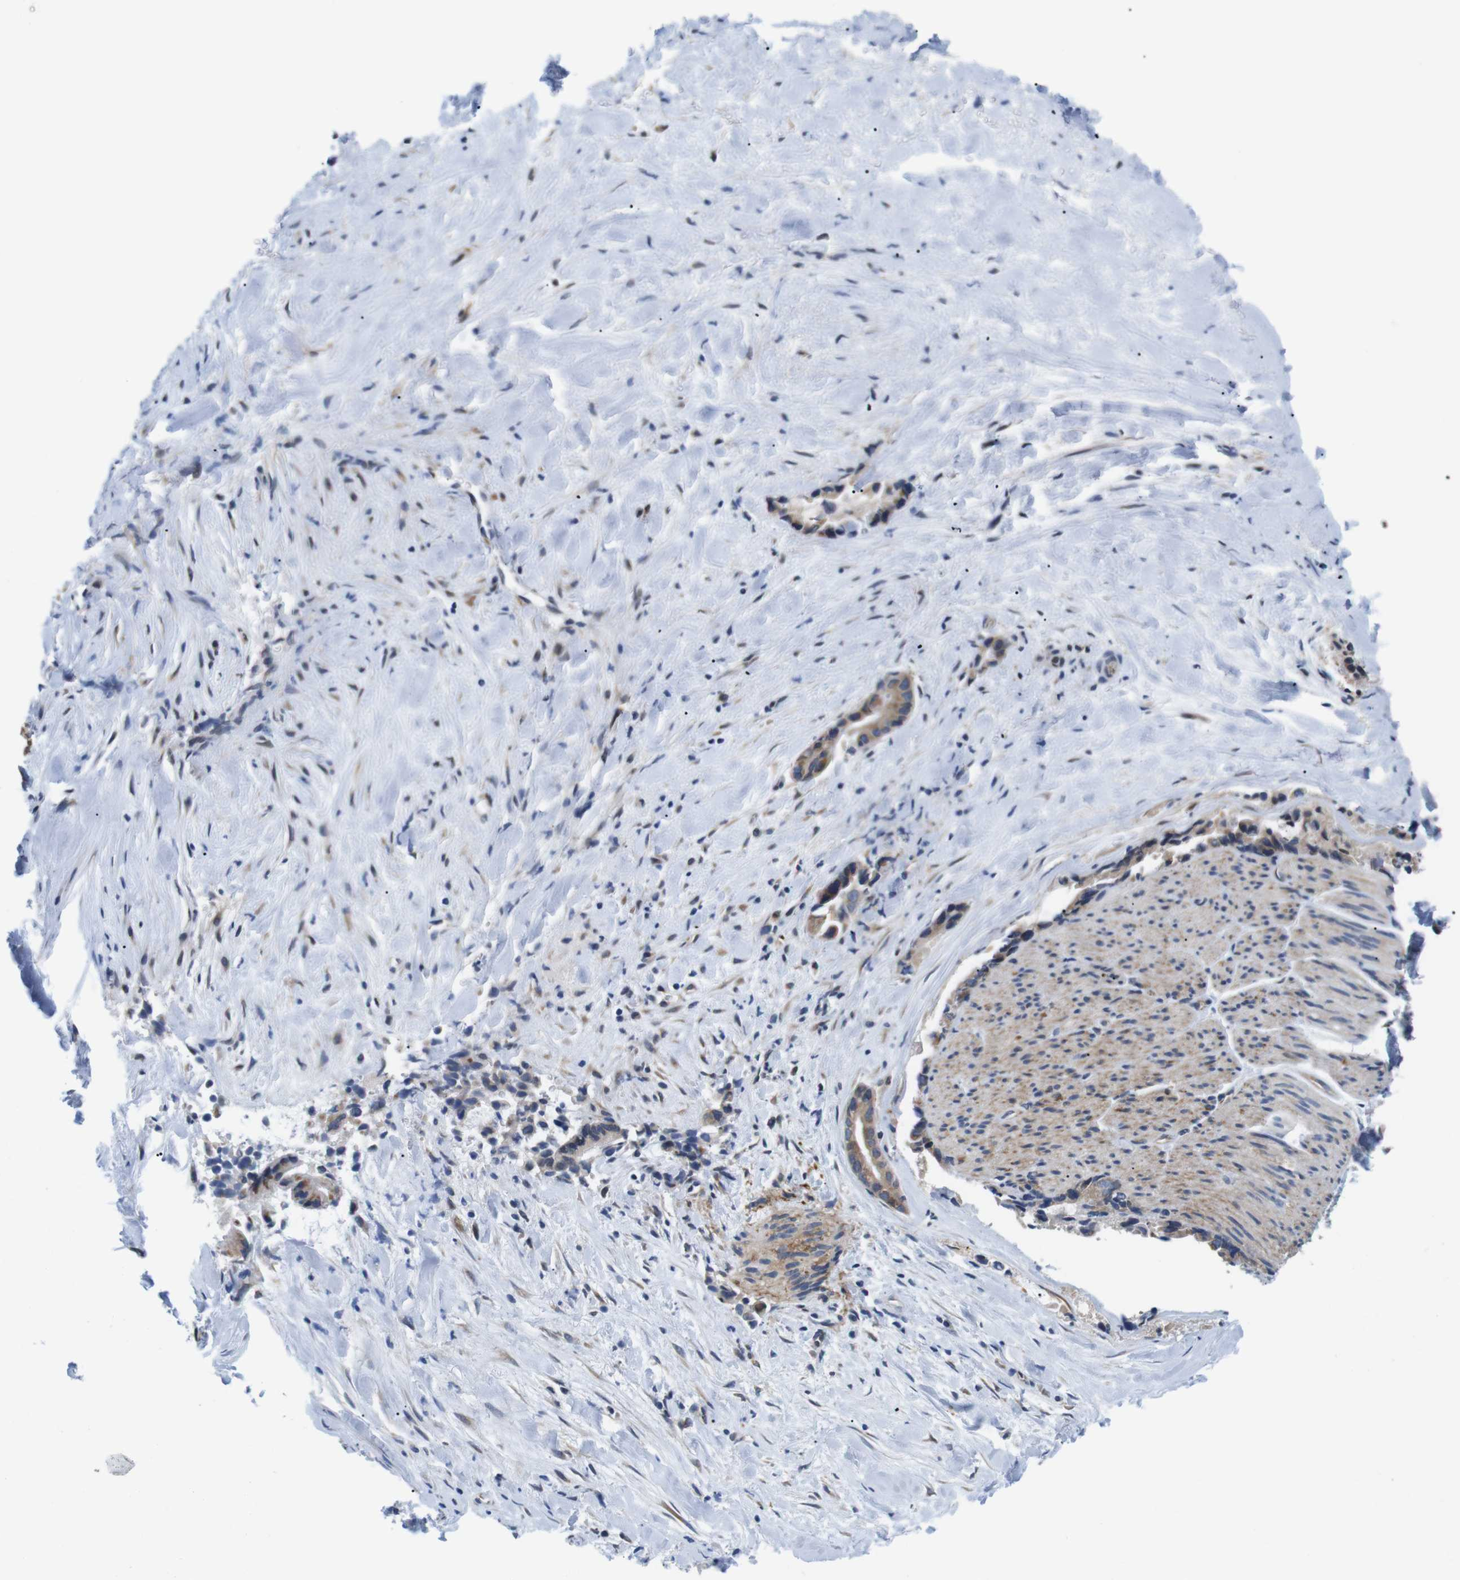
{"staining": {"intensity": "moderate", "quantity": ">75%", "location": "cytoplasmic/membranous"}, "tissue": "liver cancer", "cell_type": "Tumor cells", "image_type": "cancer", "snomed": [{"axis": "morphology", "description": "Cholangiocarcinoma"}, {"axis": "topography", "description": "Liver"}], "caption": "Approximately >75% of tumor cells in human cholangiocarcinoma (liver) exhibit moderate cytoplasmic/membranous protein positivity as visualized by brown immunohistochemical staining.", "gene": "HACD3", "patient": {"sex": "female", "age": 55}}